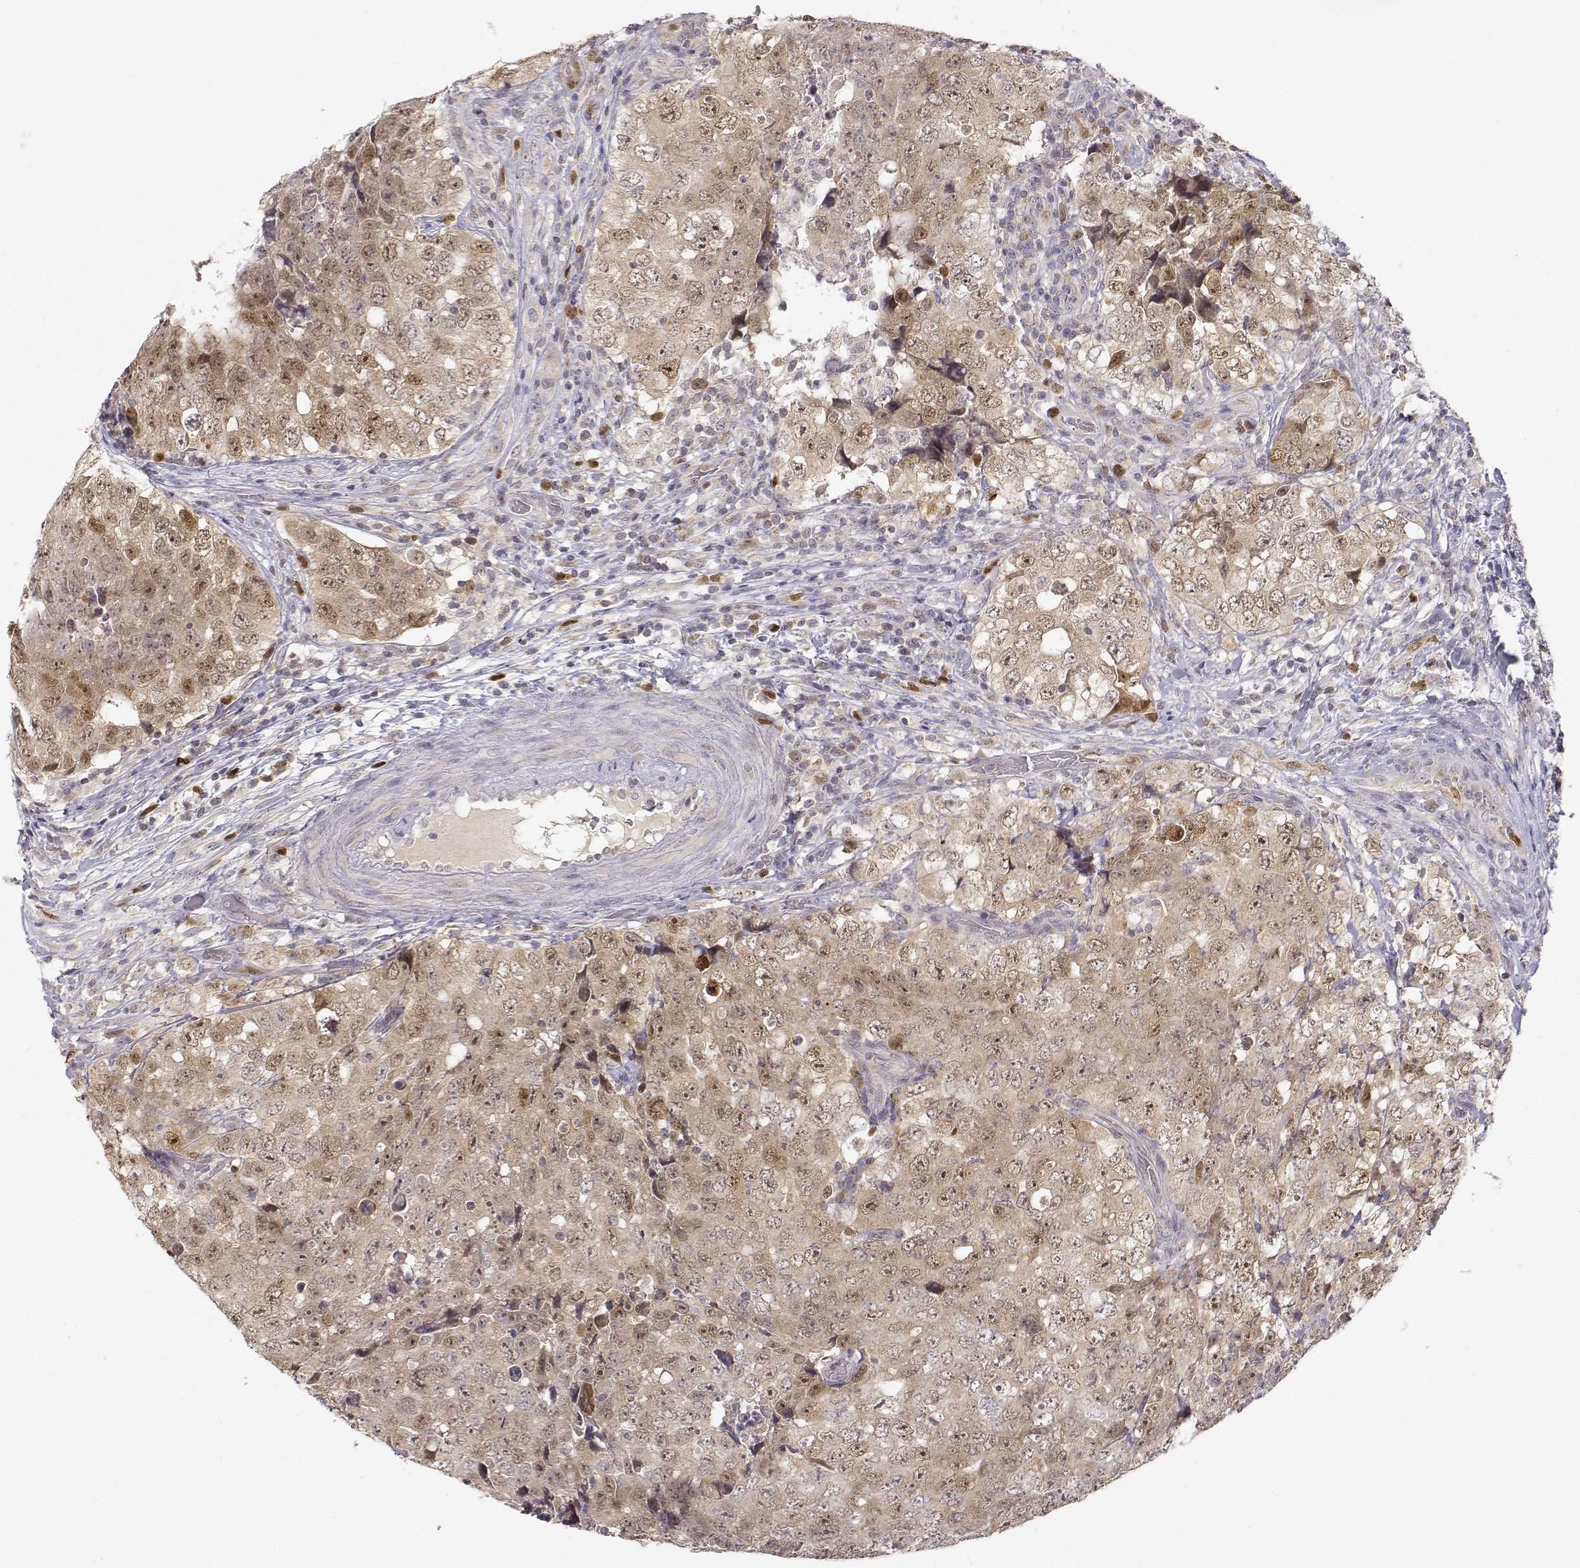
{"staining": {"intensity": "weak", "quantity": ">75%", "location": "cytoplasmic/membranous,nuclear"}, "tissue": "testis cancer", "cell_type": "Tumor cells", "image_type": "cancer", "snomed": [{"axis": "morphology", "description": "Seminoma, NOS"}, {"axis": "topography", "description": "Testis"}], "caption": "Immunohistochemistry photomicrograph of neoplastic tissue: seminoma (testis) stained using immunohistochemistry reveals low levels of weak protein expression localized specifically in the cytoplasmic/membranous and nuclear of tumor cells, appearing as a cytoplasmic/membranous and nuclear brown color.", "gene": "RAD51", "patient": {"sex": "male", "age": 34}}